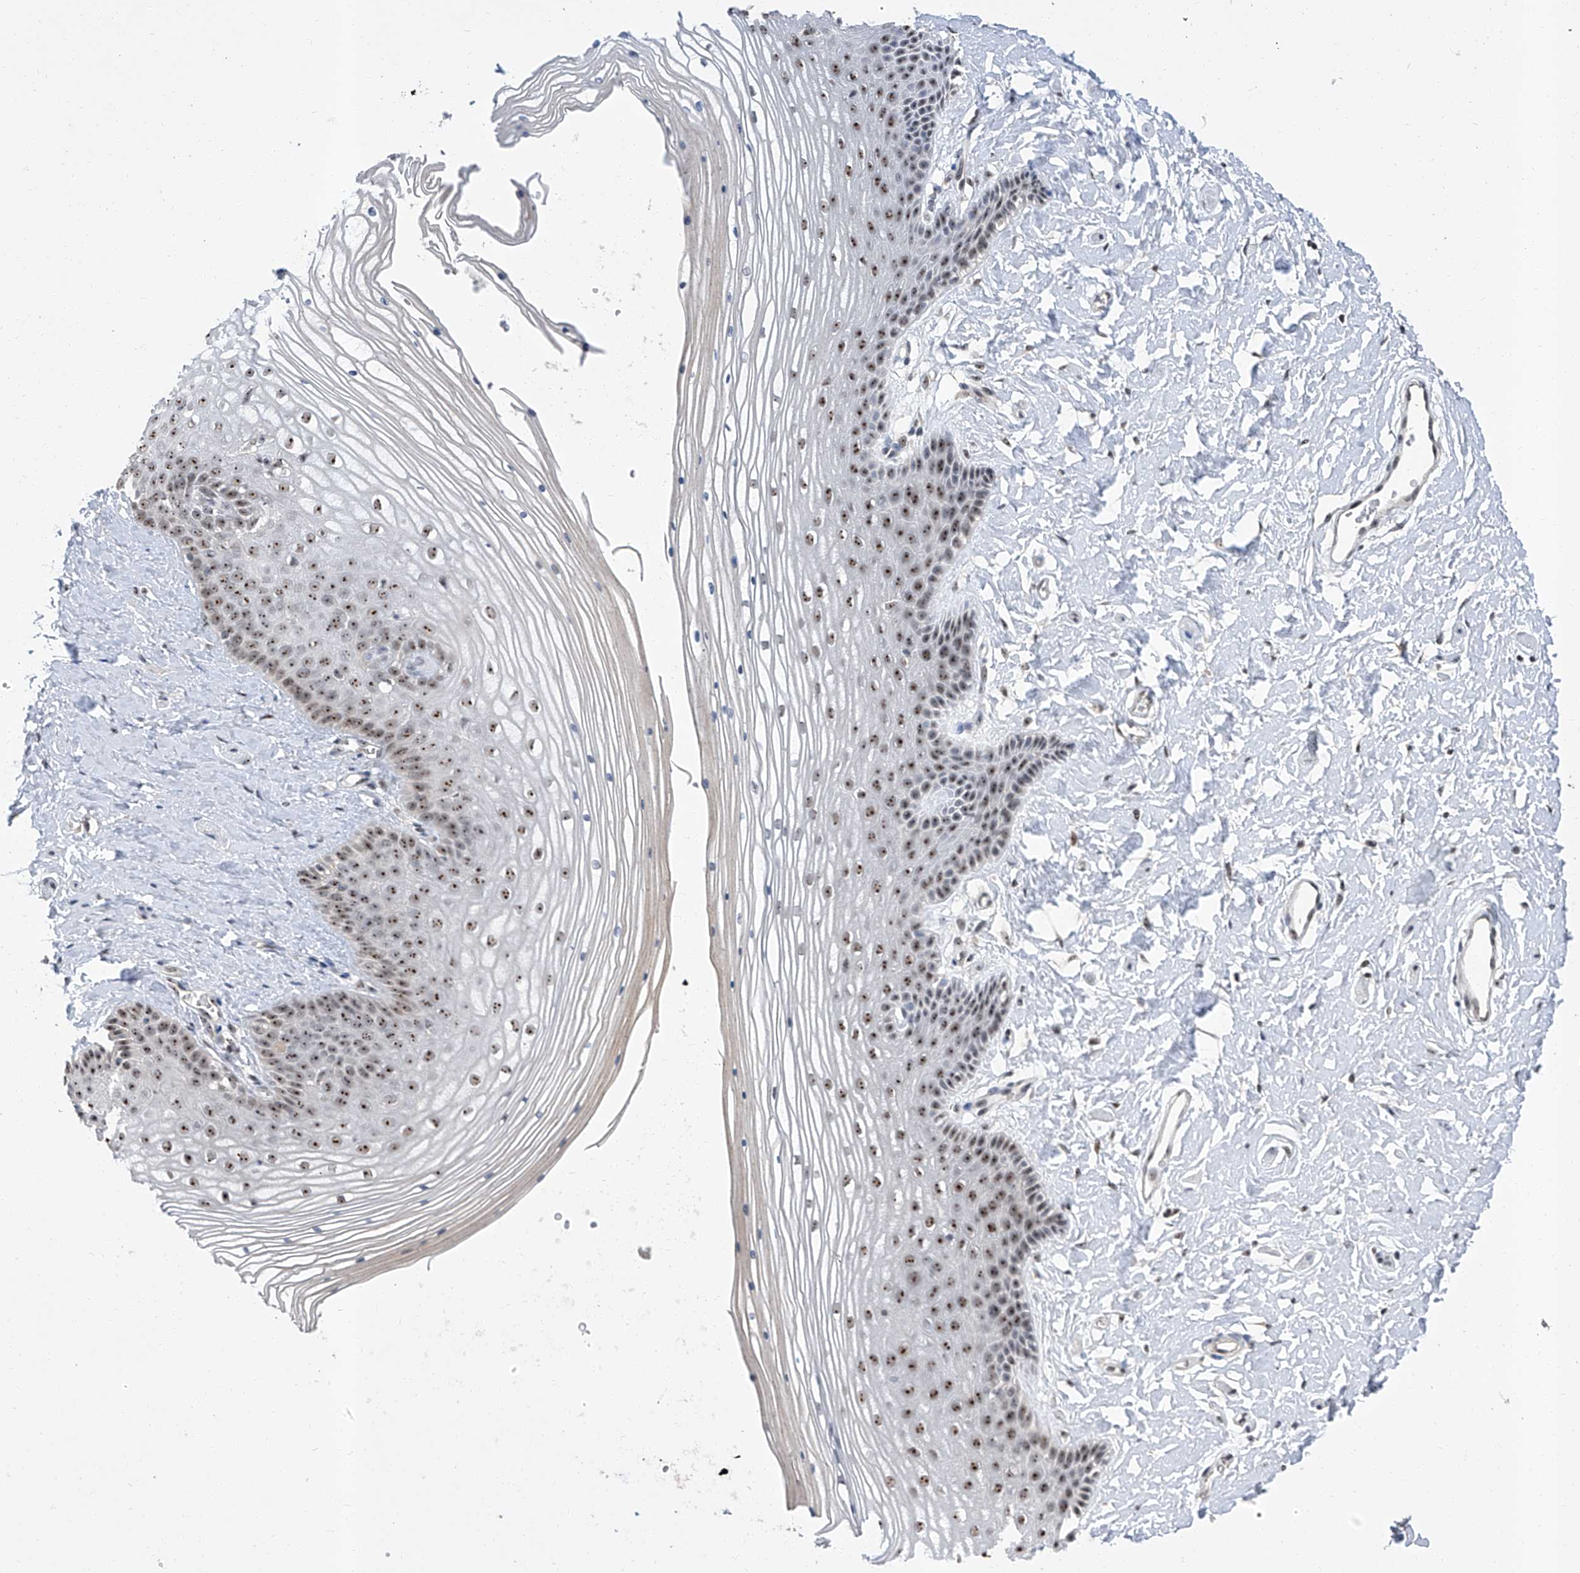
{"staining": {"intensity": "moderate", "quantity": ">75%", "location": "nuclear"}, "tissue": "vagina", "cell_type": "Squamous epithelial cells", "image_type": "normal", "snomed": [{"axis": "morphology", "description": "Normal tissue, NOS"}, {"axis": "topography", "description": "Vagina"}, {"axis": "topography", "description": "Cervix"}], "caption": "Vagina stained with DAB (3,3'-diaminobenzidine) IHC displays medium levels of moderate nuclear expression in about >75% of squamous epithelial cells.", "gene": "CMTR1", "patient": {"sex": "female", "age": 40}}